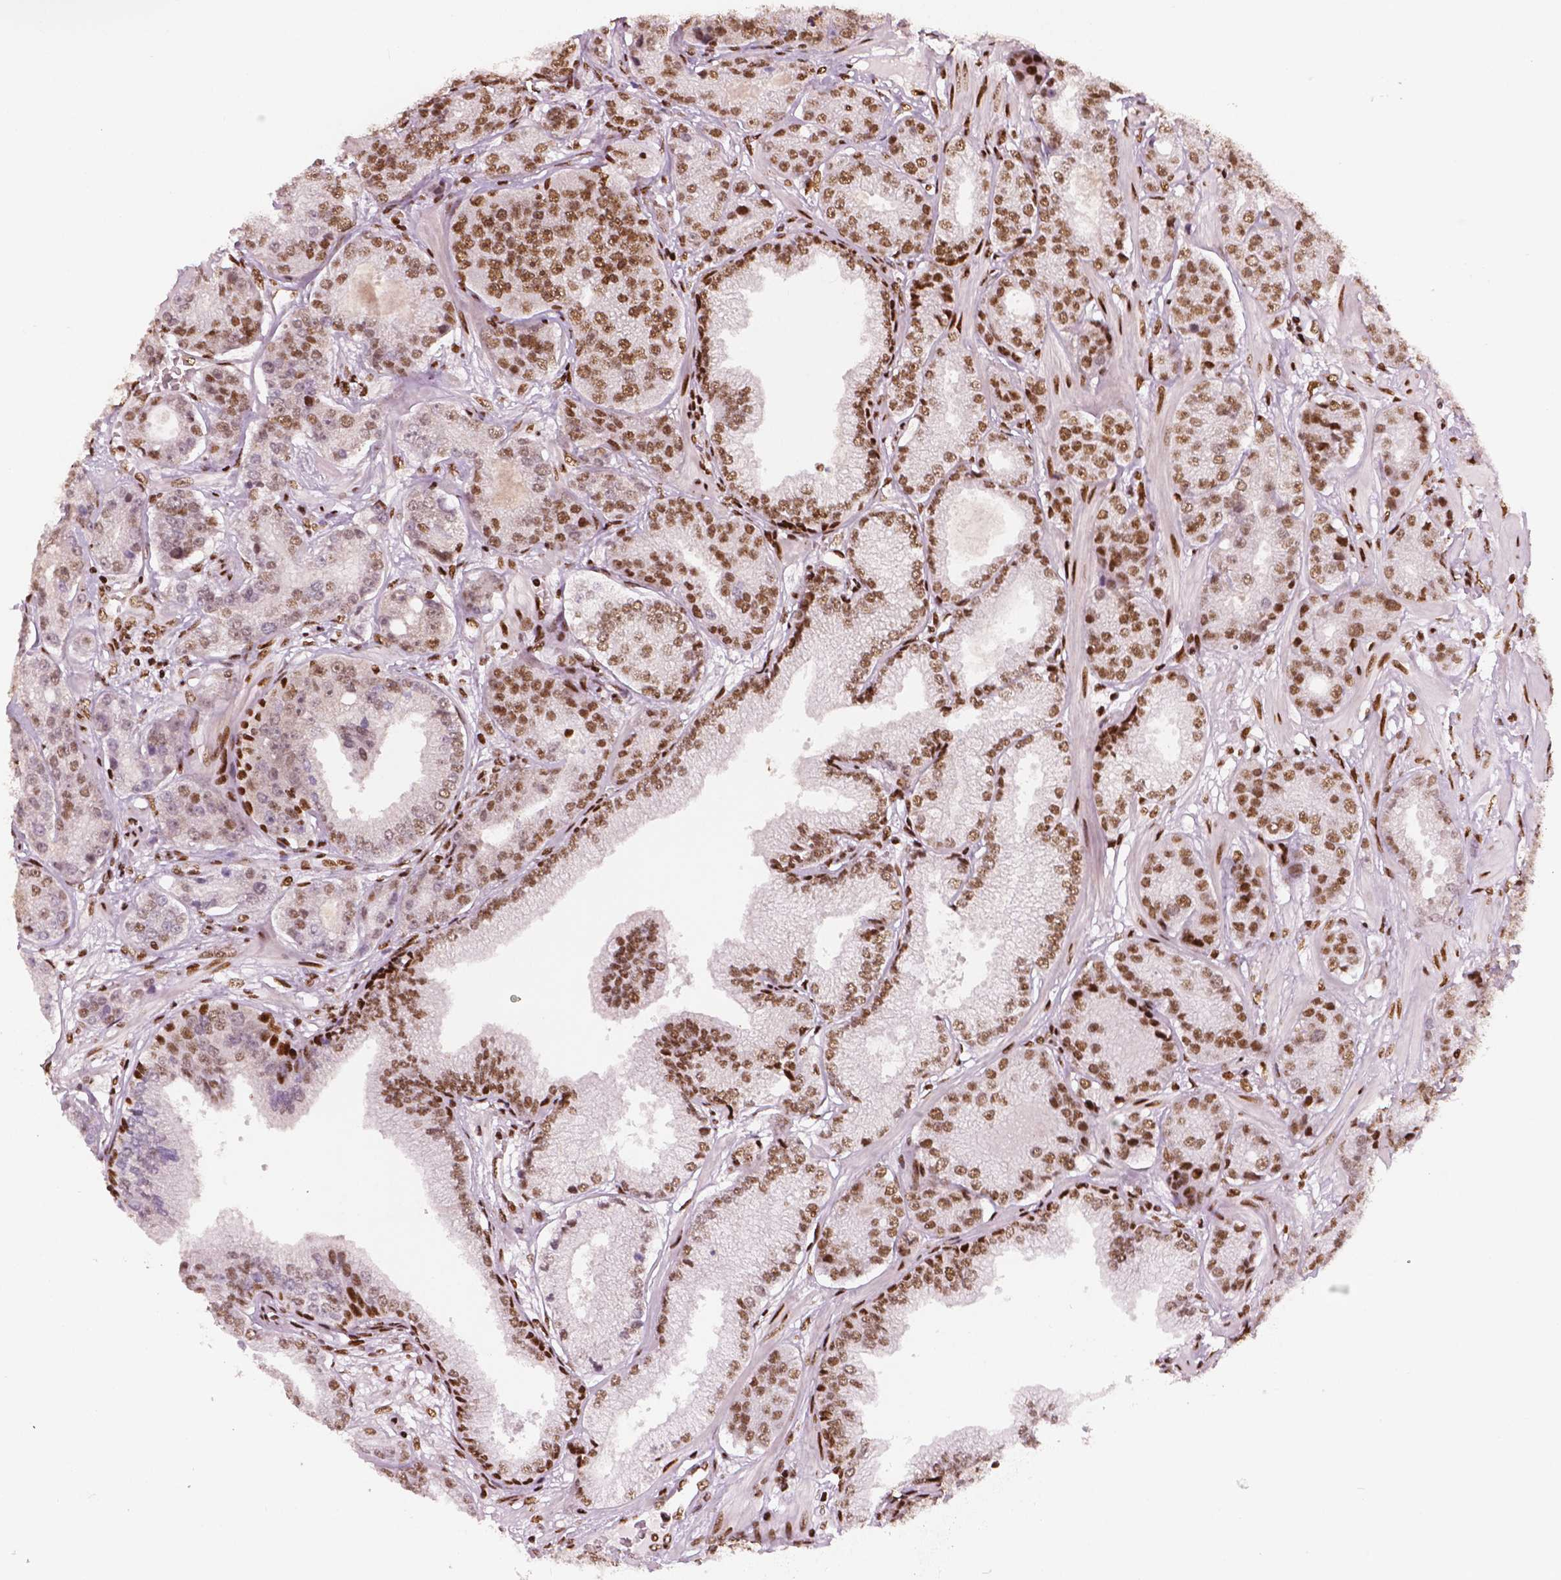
{"staining": {"intensity": "moderate", "quantity": ">75%", "location": "nuclear"}, "tissue": "prostate cancer", "cell_type": "Tumor cells", "image_type": "cancer", "snomed": [{"axis": "morphology", "description": "Adenocarcinoma, NOS"}, {"axis": "topography", "description": "Prostate"}], "caption": "Moderate nuclear expression is identified in about >75% of tumor cells in prostate adenocarcinoma.", "gene": "BRD4", "patient": {"sex": "male", "age": 64}}